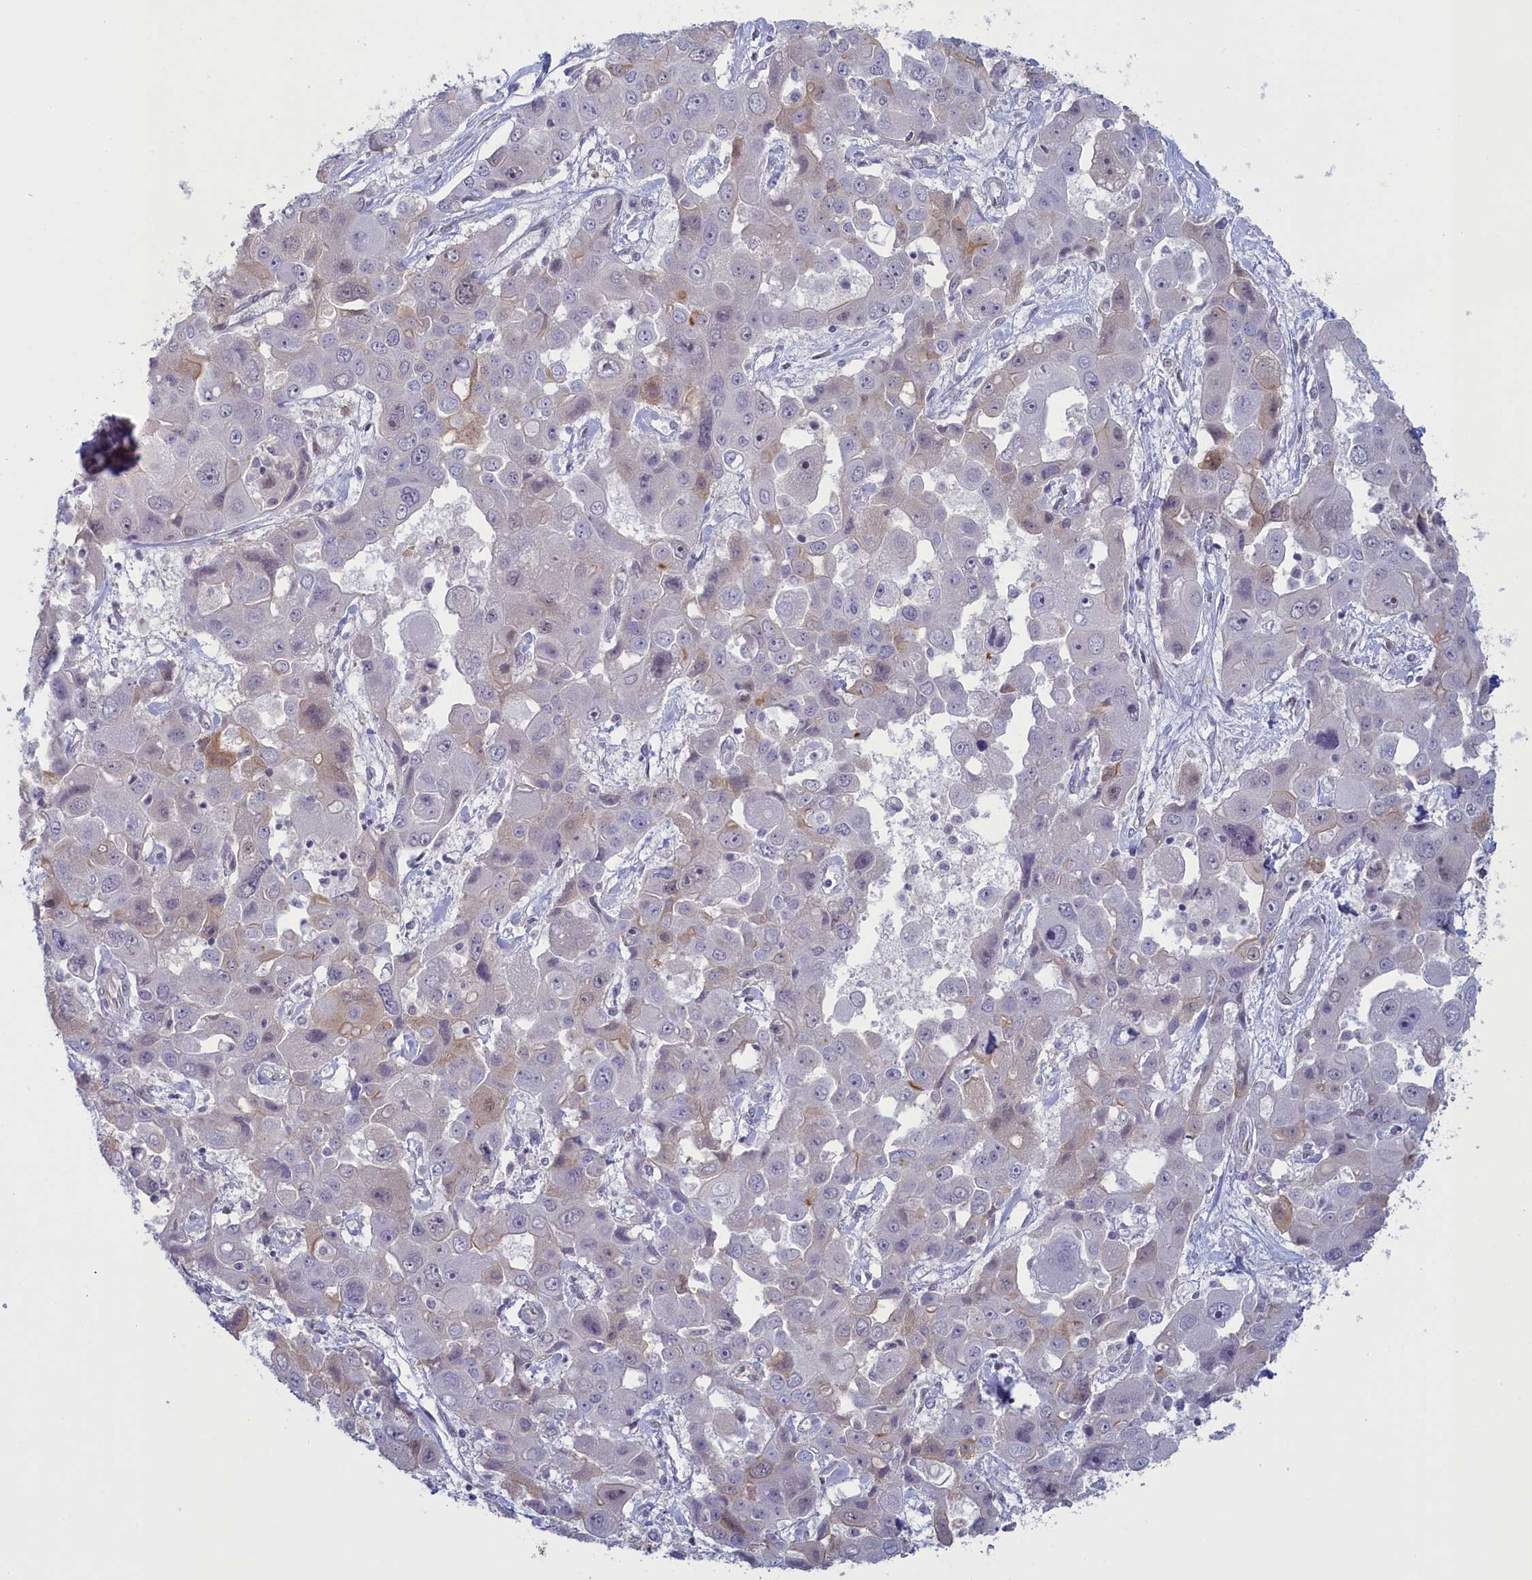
{"staining": {"intensity": "weak", "quantity": "<25%", "location": "cytoplasmic/membranous"}, "tissue": "liver cancer", "cell_type": "Tumor cells", "image_type": "cancer", "snomed": [{"axis": "morphology", "description": "Cholangiocarcinoma"}, {"axis": "topography", "description": "Liver"}], "caption": "There is no significant staining in tumor cells of liver cholangiocarcinoma. The staining was performed using DAB to visualize the protein expression in brown, while the nuclei were stained in blue with hematoxylin (Magnification: 20x).", "gene": "ATF7IP2", "patient": {"sex": "male", "age": 67}}